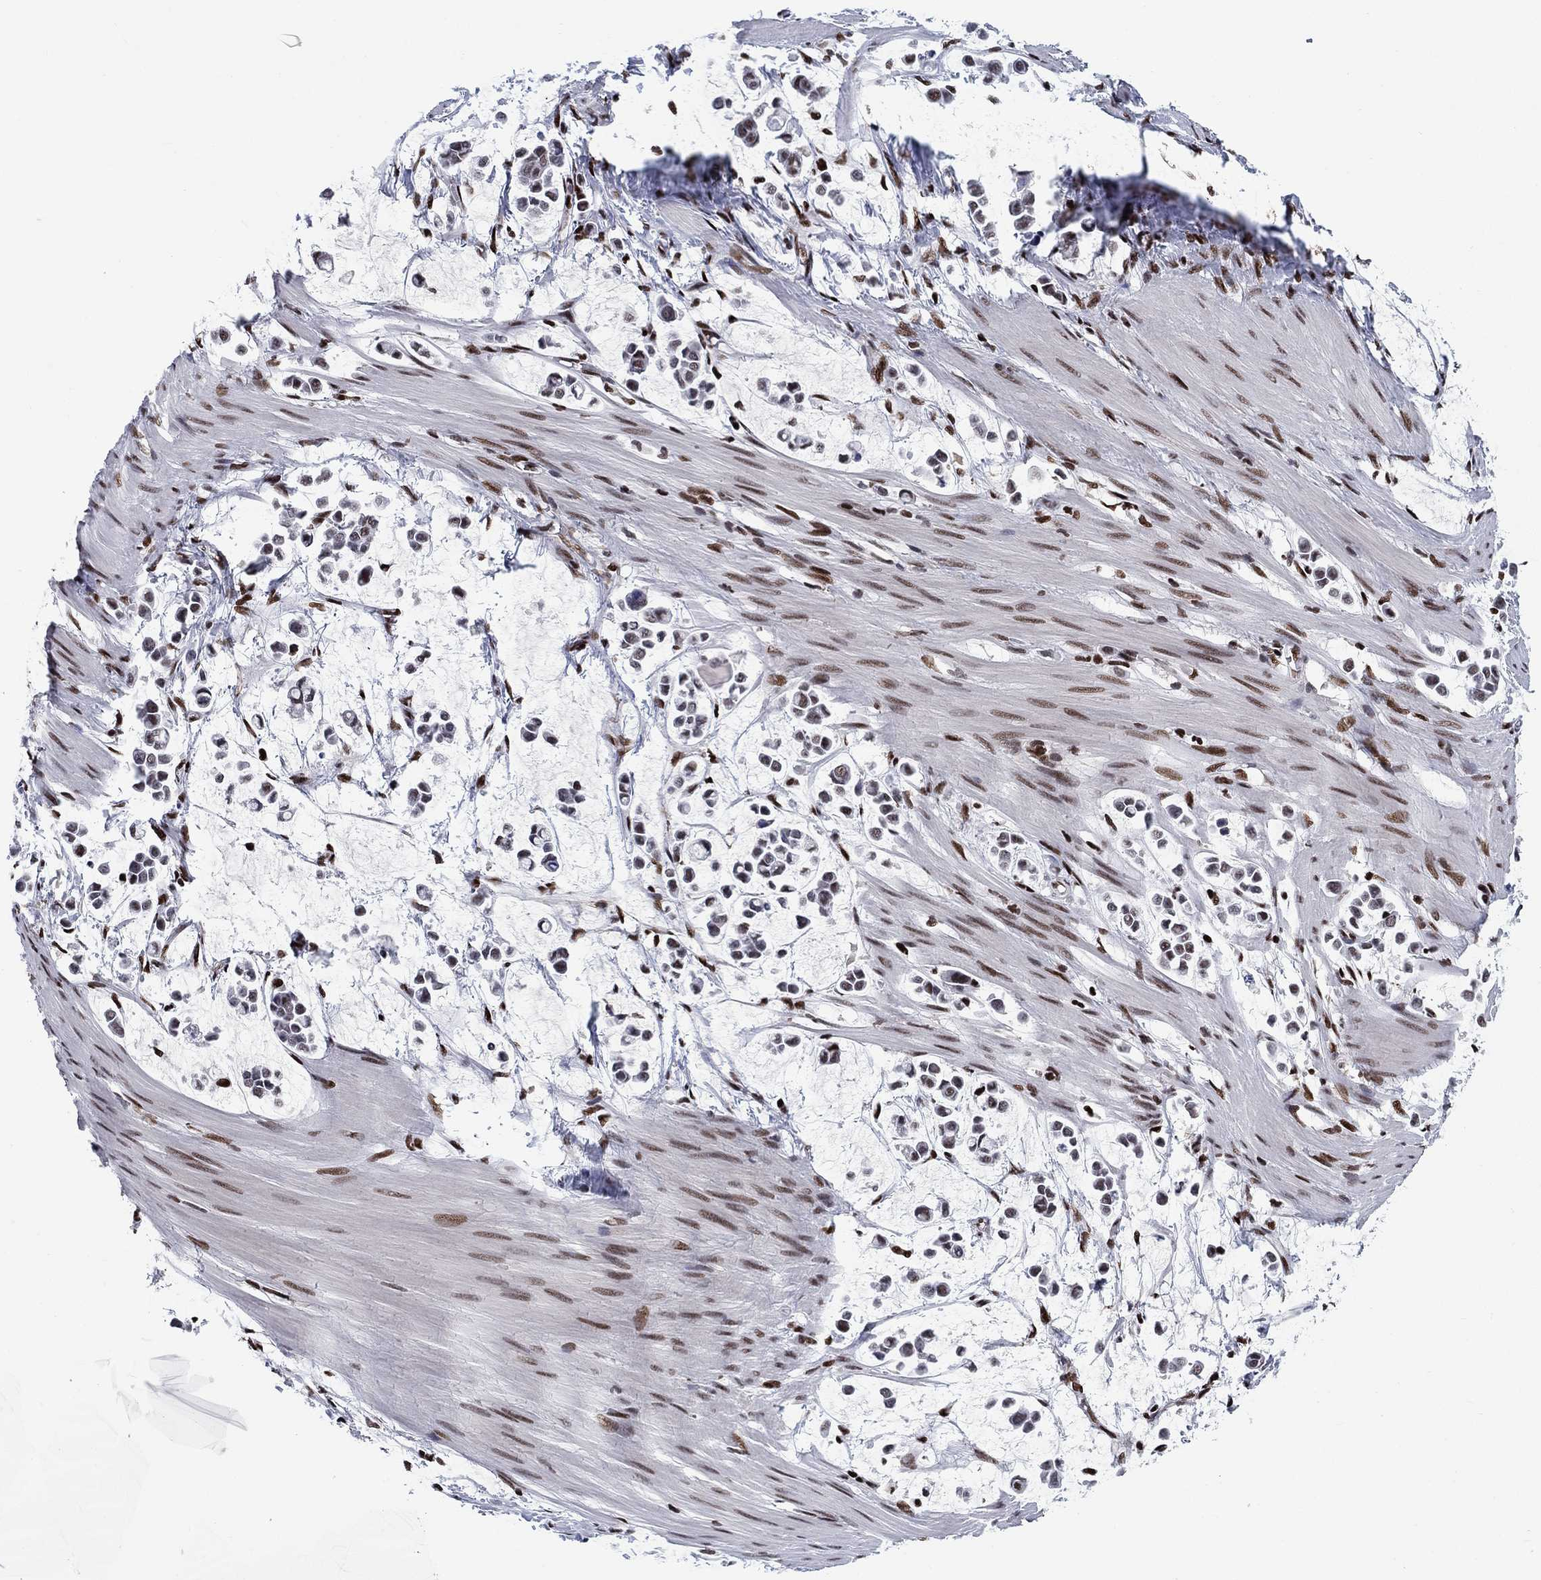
{"staining": {"intensity": "weak", "quantity": "<25%", "location": "nuclear"}, "tissue": "stomach cancer", "cell_type": "Tumor cells", "image_type": "cancer", "snomed": [{"axis": "morphology", "description": "Adenocarcinoma, NOS"}, {"axis": "topography", "description": "Stomach"}], "caption": "Immunohistochemistry (IHC) photomicrograph of stomach cancer (adenocarcinoma) stained for a protein (brown), which demonstrates no positivity in tumor cells.", "gene": "RPRD1B", "patient": {"sex": "male", "age": 82}}